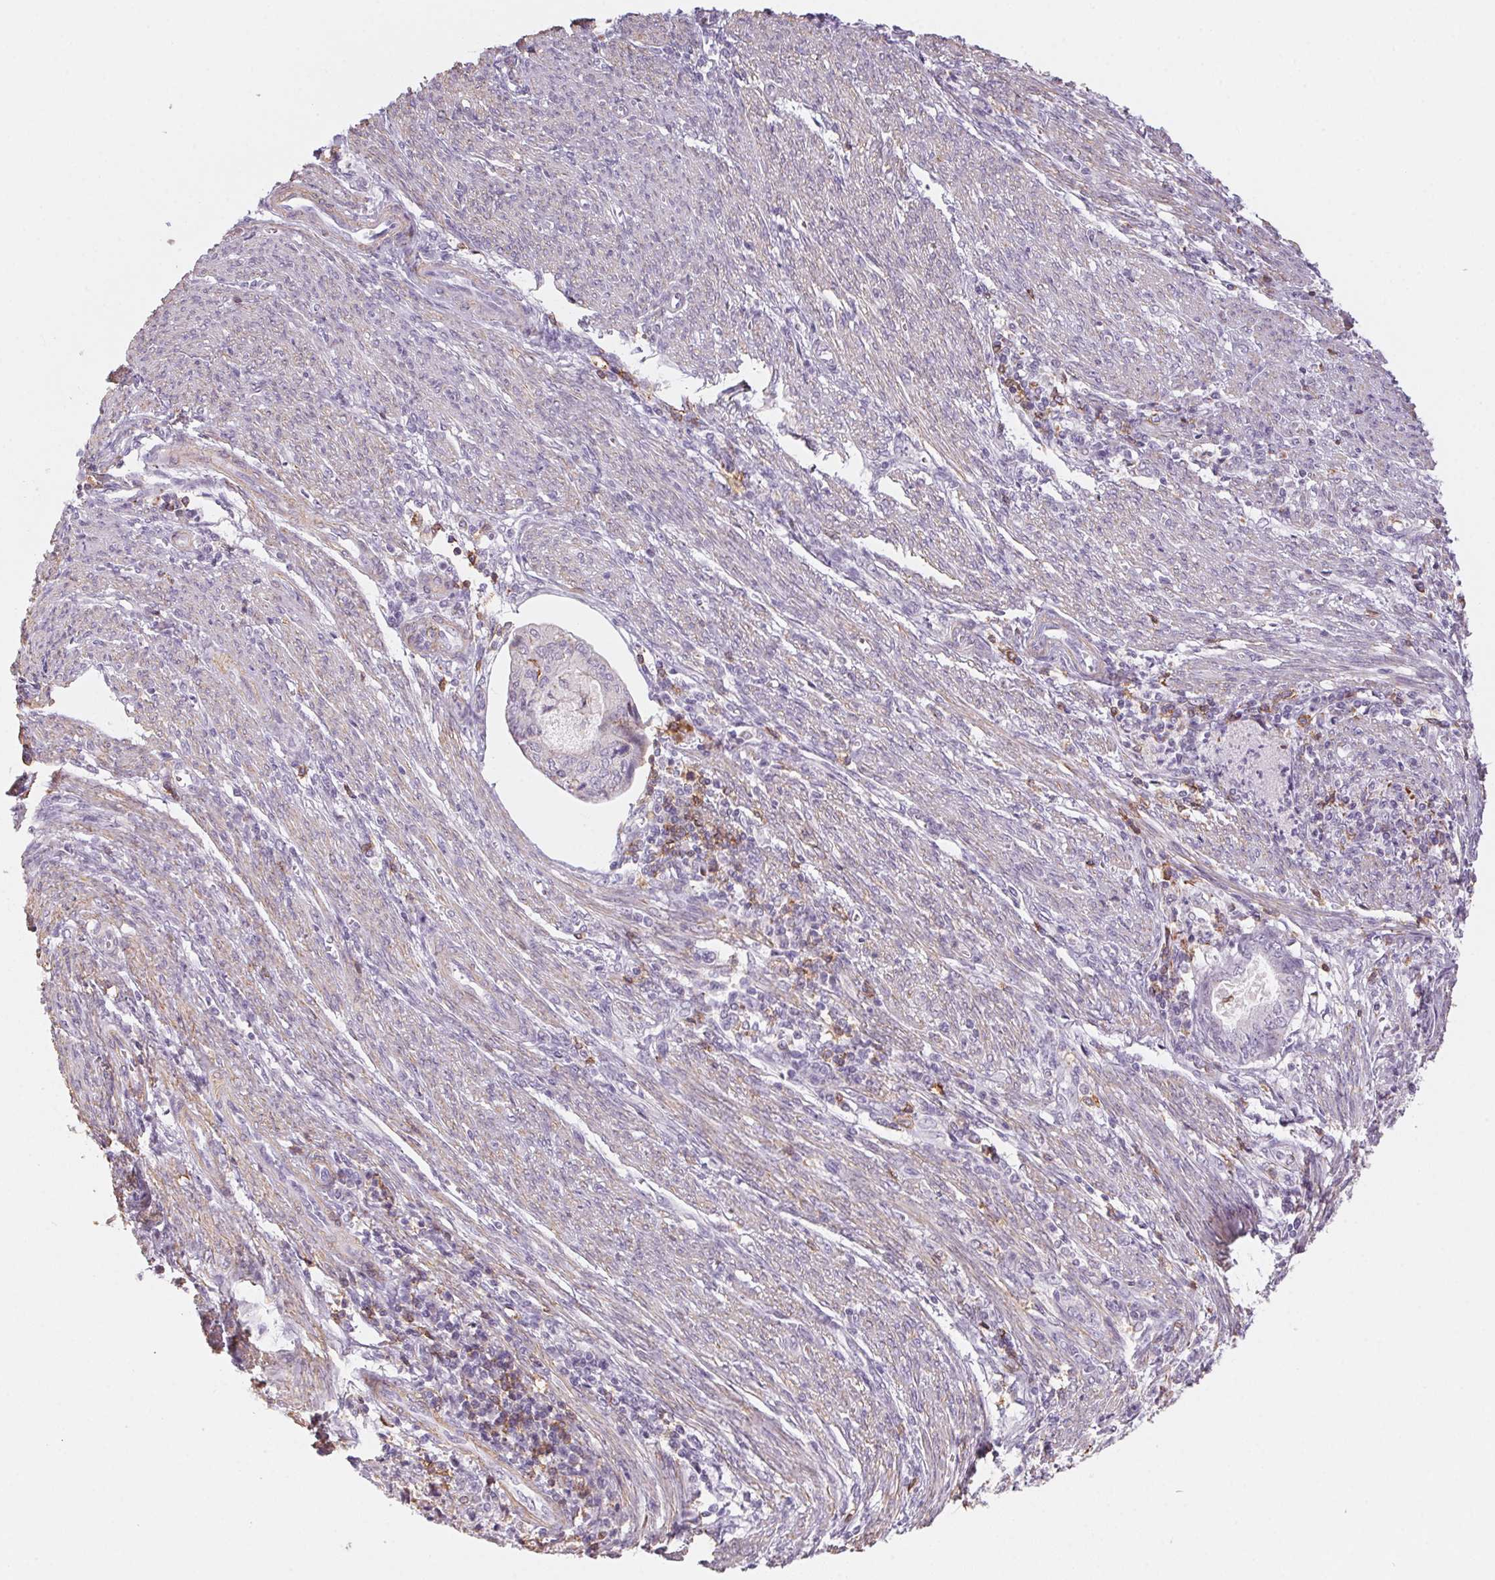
{"staining": {"intensity": "negative", "quantity": "none", "location": "none"}, "tissue": "endometrial cancer", "cell_type": "Tumor cells", "image_type": "cancer", "snomed": [{"axis": "morphology", "description": "Adenocarcinoma, NOS"}, {"axis": "topography", "description": "Endometrium"}], "caption": "High power microscopy photomicrograph of an immunohistochemistry (IHC) photomicrograph of endometrial cancer (adenocarcinoma), revealing no significant staining in tumor cells.", "gene": "PRPH", "patient": {"sex": "female", "age": 79}}